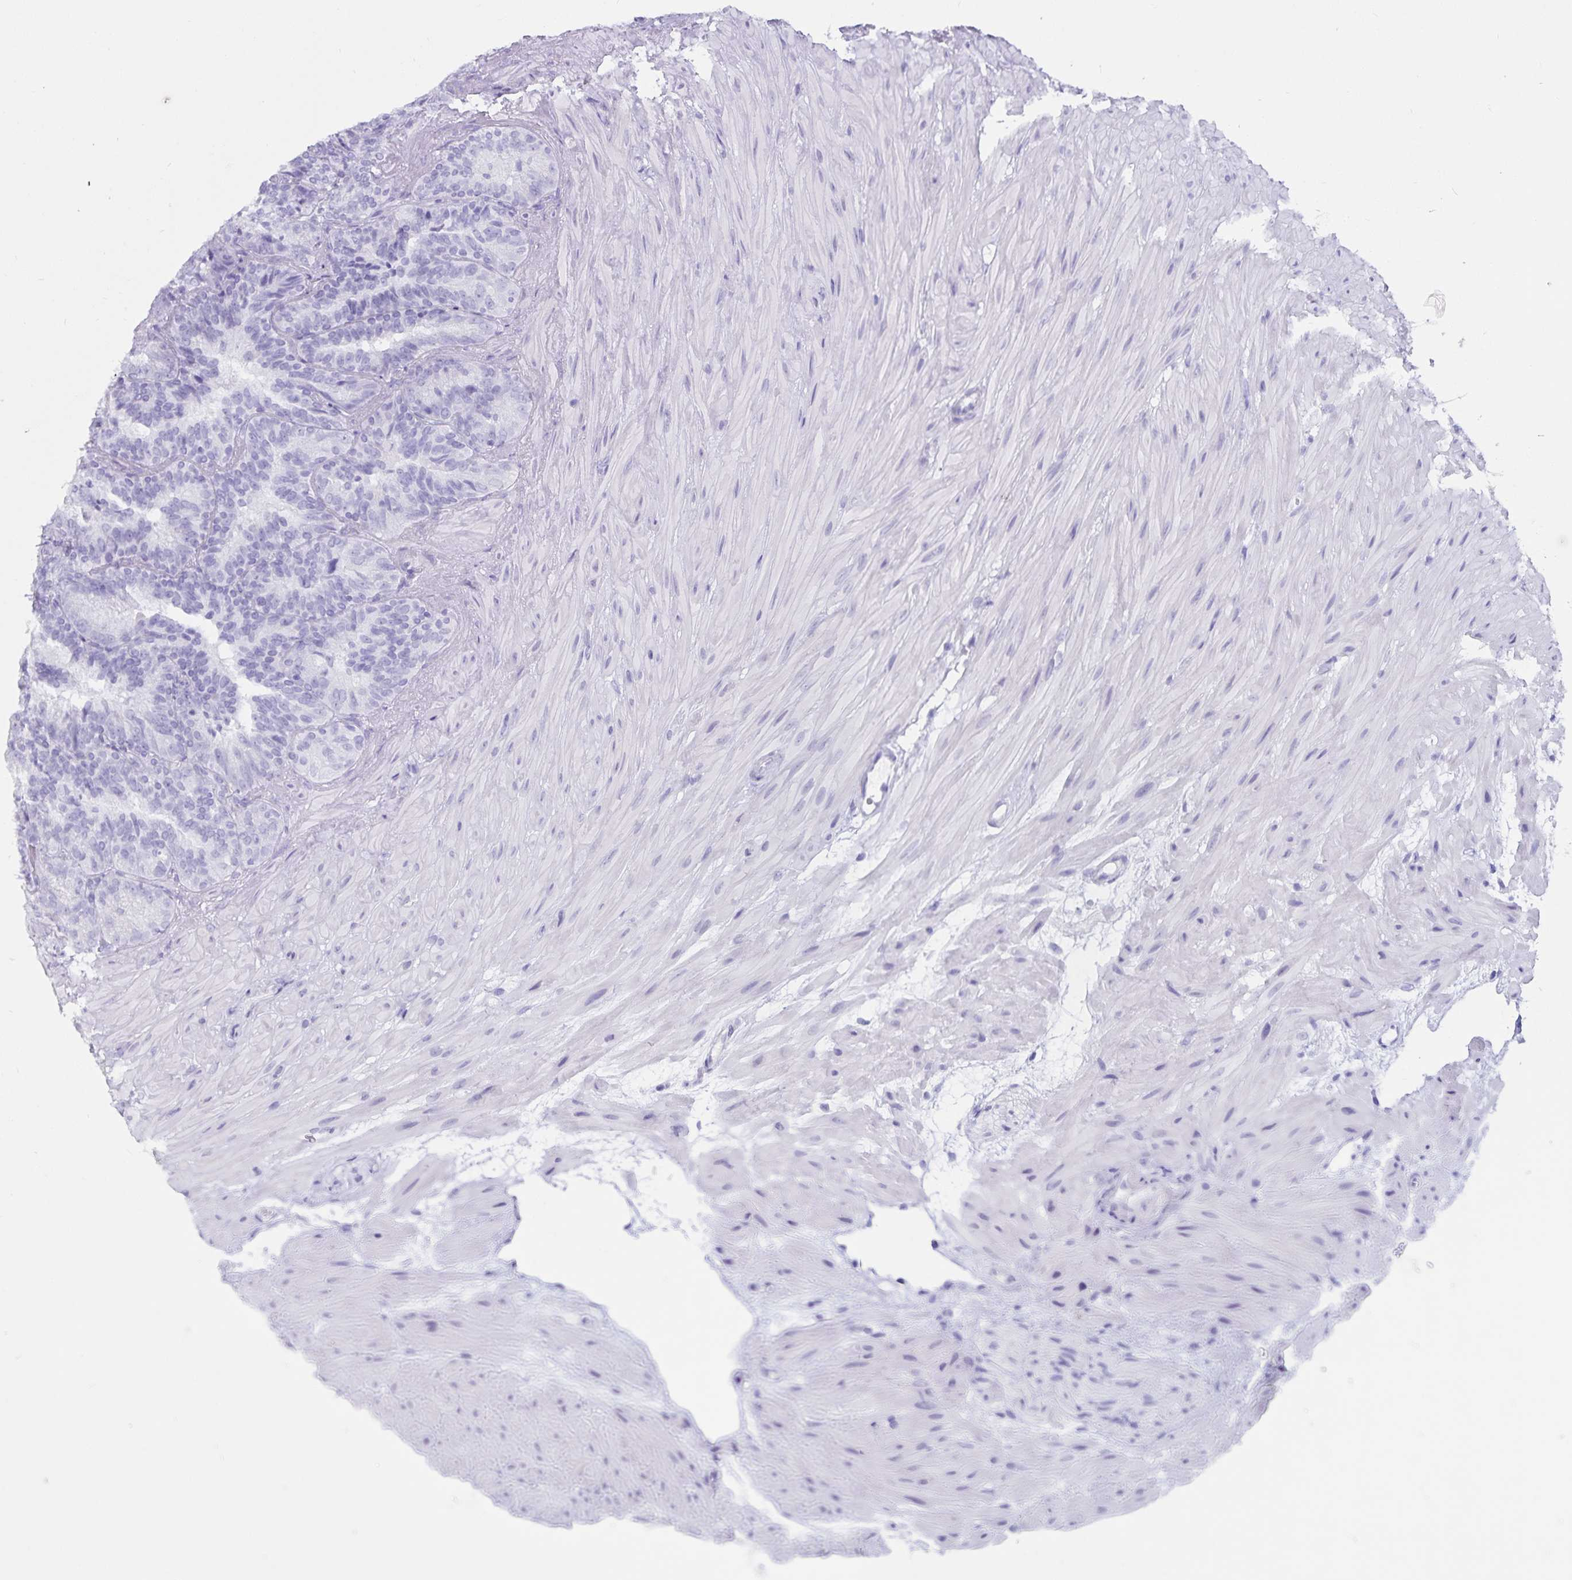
{"staining": {"intensity": "negative", "quantity": "none", "location": "none"}, "tissue": "seminal vesicle", "cell_type": "Glandular cells", "image_type": "normal", "snomed": [{"axis": "morphology", "description": "Normal tissue, NOS"}, {"axis": "topography", "description": "Seminal veicle"}], "caption": "An IHC image of unremarkable seminal vesicle is shown. There is no staining in glandular cells of seminal vesicle.", "gene": "GPR137", "patient": {"sex": "male", "age": 60}}